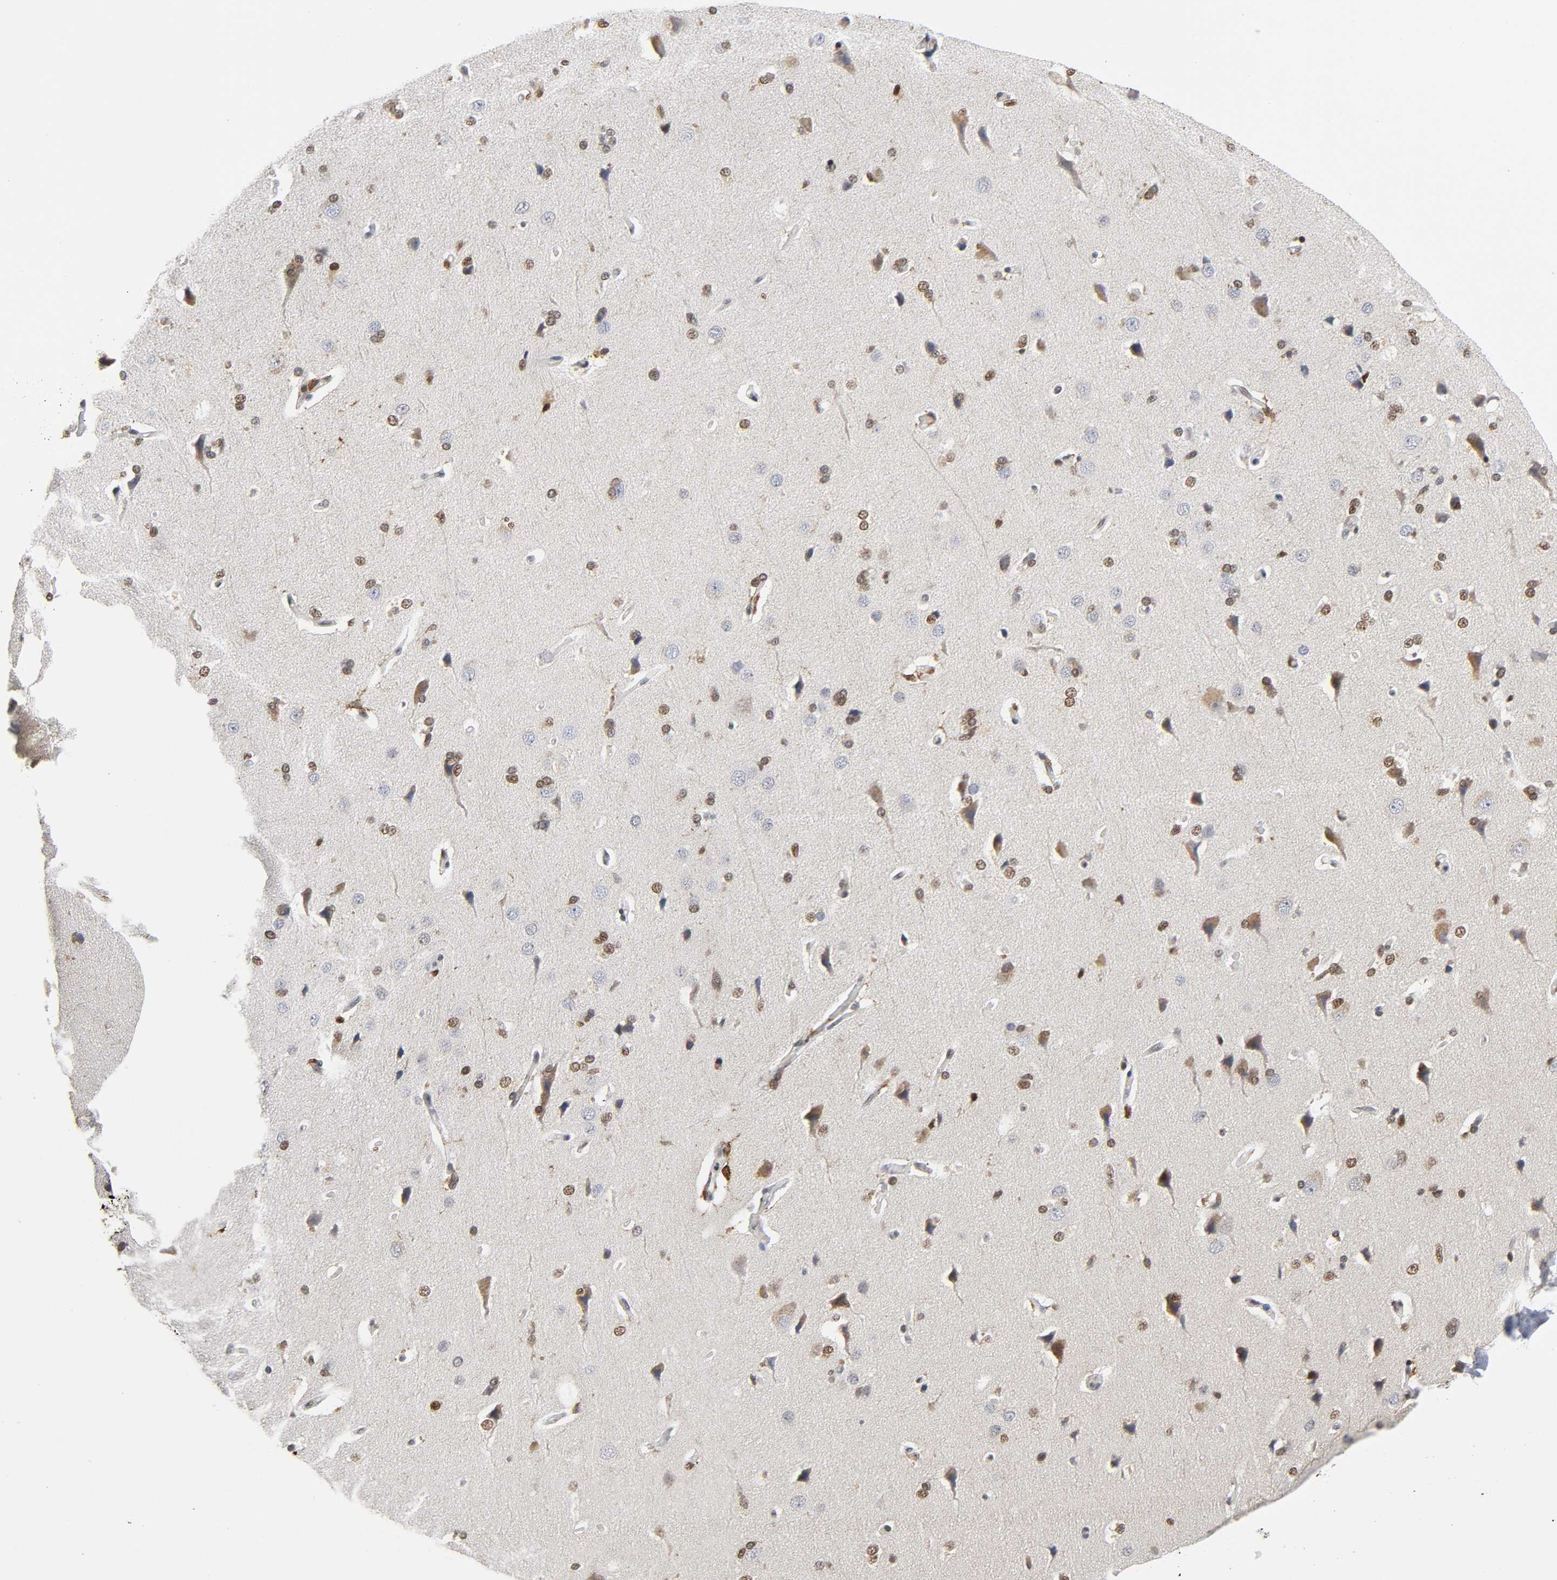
{"staining": {"intensity": "weak", "quantity": ">75%", "location": "cytoplasmic/membranous"}, "tissue": "cerebral cortex", "cell_type": "Endothelial cells", "image_type": "normal", "snomed": [{"axis": "morphology", "description": "Normal tissue, NOS"}, {"axis": "topography", "description": "Cerebral cortex"}], "caption": "IHC (DAB) staining of normal cerebral cortex demonstrates weak cytoplasmic/membranous protein staining in approximately >75% of endothelial cells.", "gene": "KAT2B", "patient": {"sex": "male", "age": 62}}